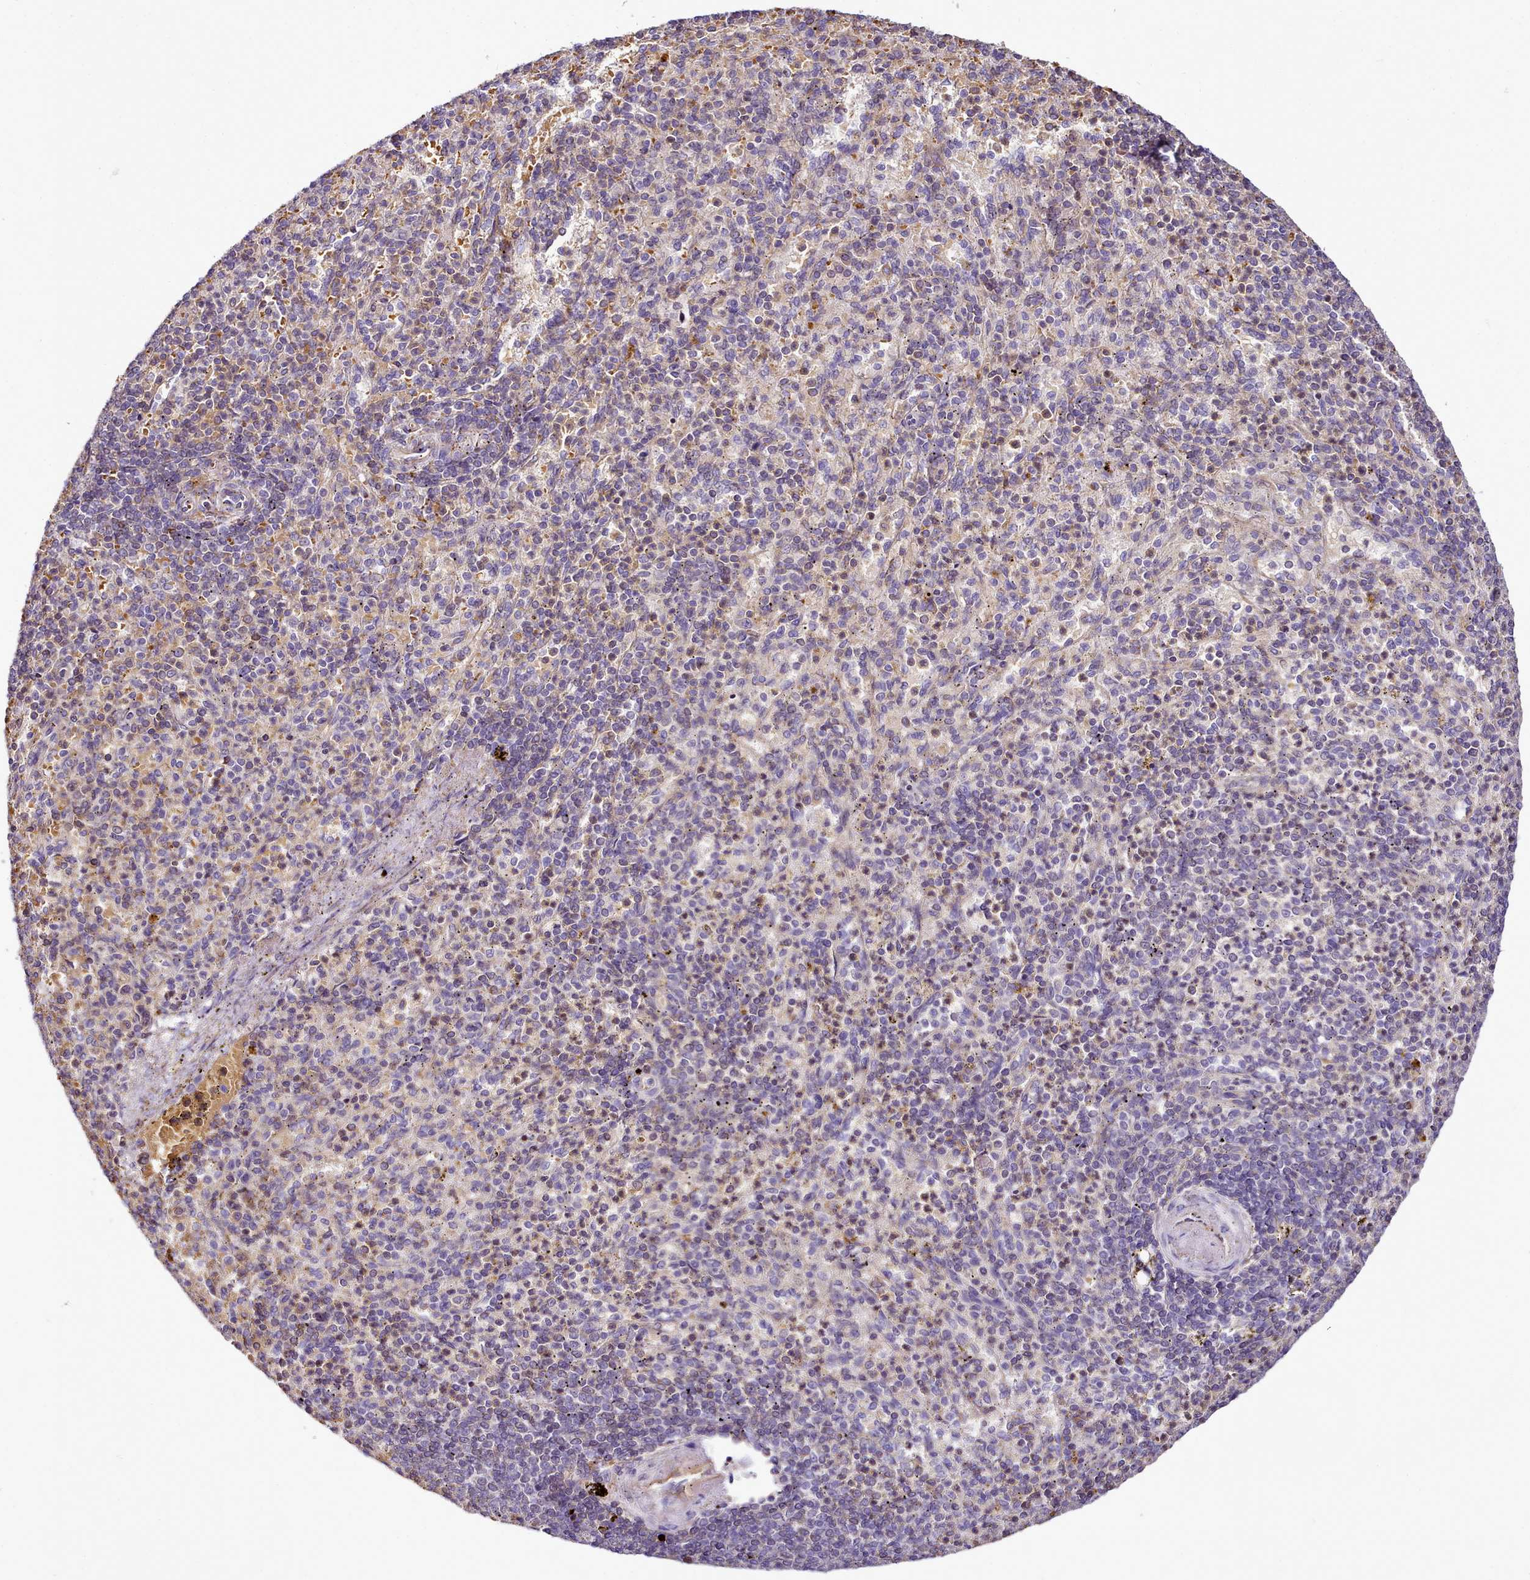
{"staining": {"intensity": "moderate", "quantity": "<25%", "location": "cytoplasmic/membranous"}, "tissue": "spleen", "cell_type": "Cells in red pulp", "image_type": "normal", "snomed": [{"axis": "morphology", "description": "Normal tissue, NOS"}, {"axis": "topography", "description": "Spleen"}], "caption": "Immunohistochemical staining of normal human spleen reveals low levels of moderate cytoplasmic/membranous staining in approximately <25% of cells in red pulp. The staining was performed using DAB, with brown indicating positive protein expression. Nuclei are stained blue with hematoxylin.", "gene": "NBPF10", "patient": {"sex": "female", "age": 74}}